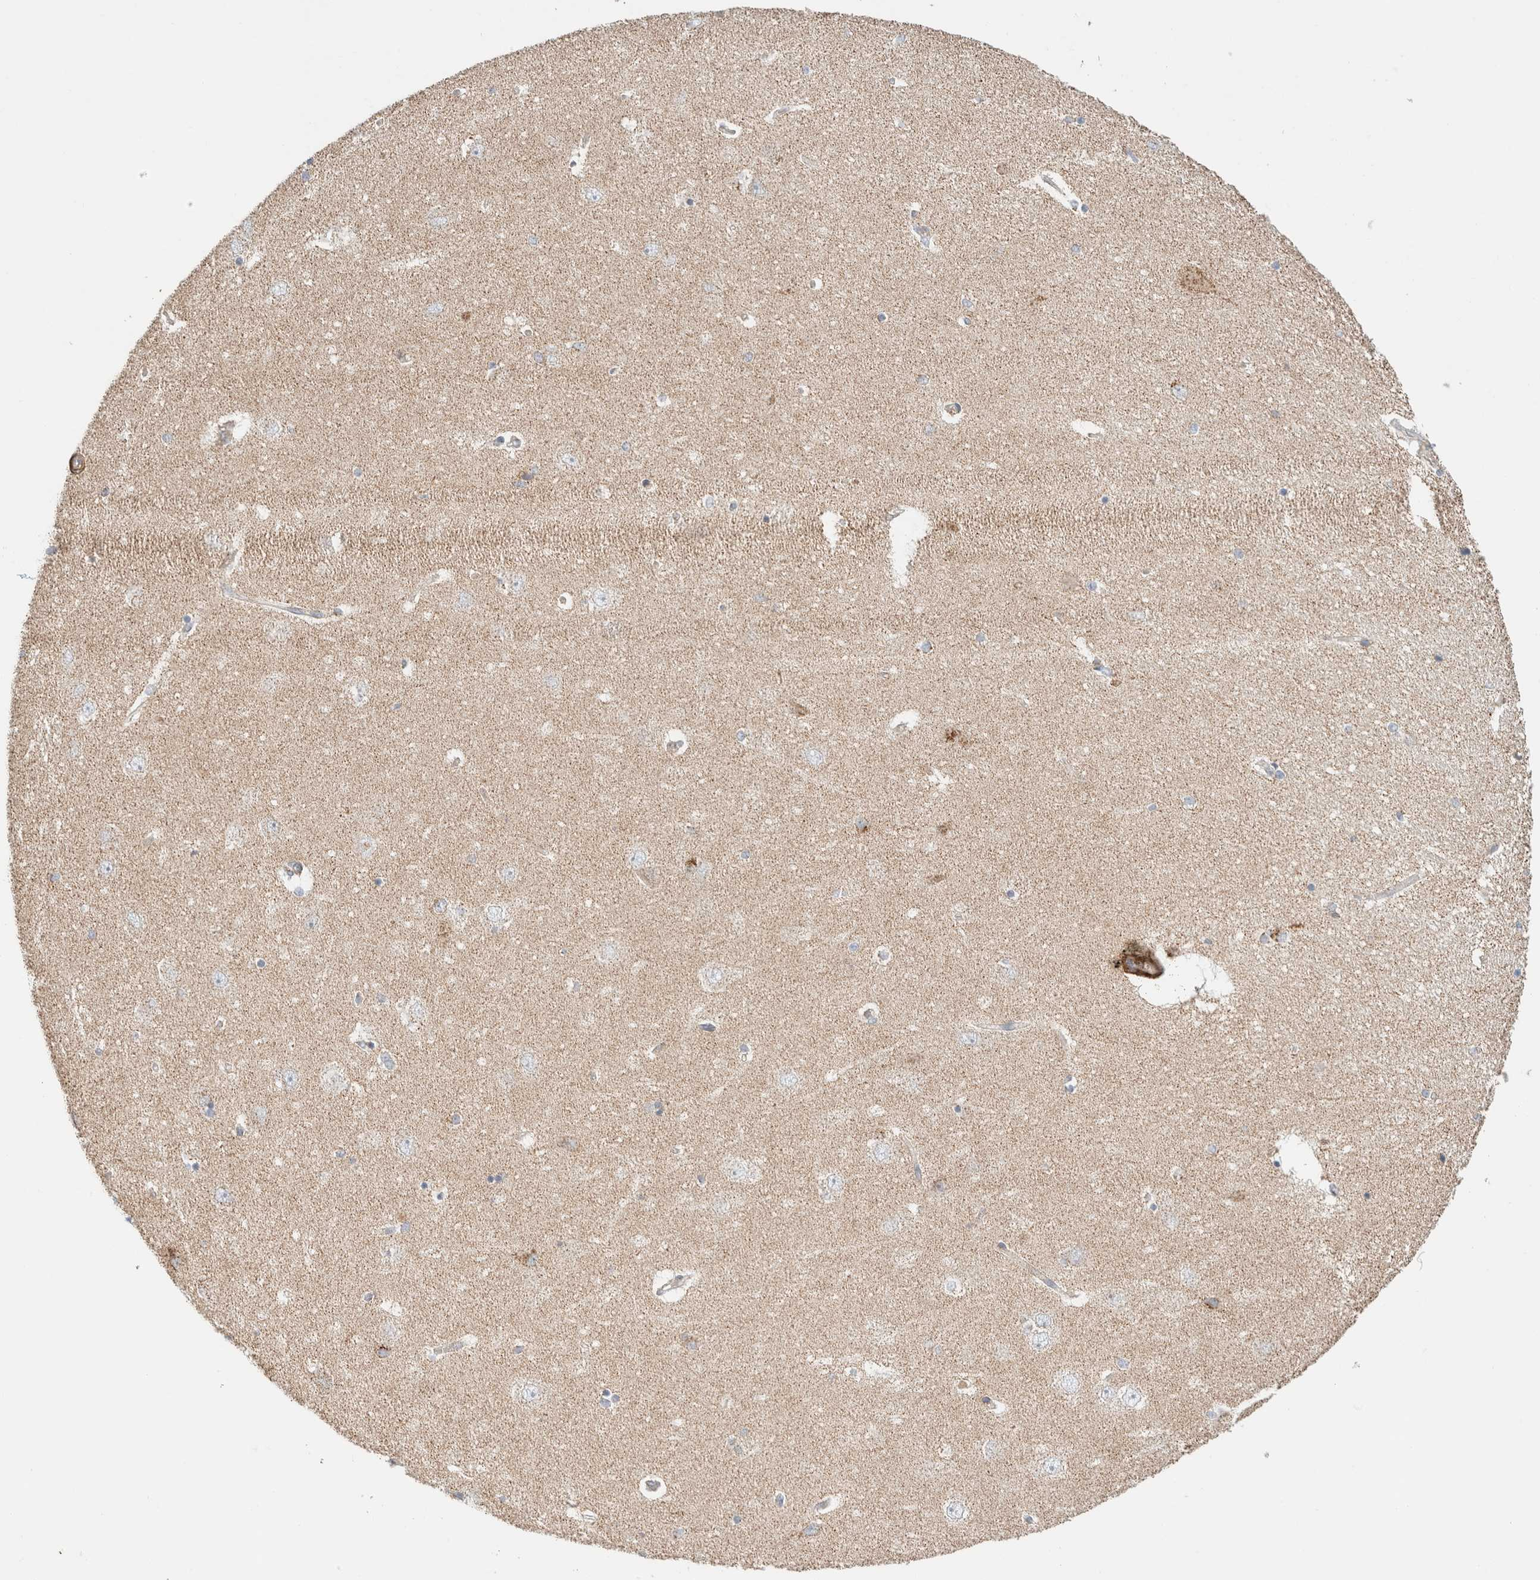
{"staining": {"intensity": "weak", "quantity": "<25%", "location": "cytoplasmic/membranous"}, "tissue": "hippocampus", "cell_type": "Glial cells", "image_type": "normal", "snomed": [{"axis": "morphology", "description": "Normal tissue, NOS"}, {"axis": "topography", "description": "Hippocampus"}], "caption": "Micrograph shows no protein expression in glial cells of normal hippocampus.", "gene": "MRM3", "patient": {"sex": "female", "age": 54}}